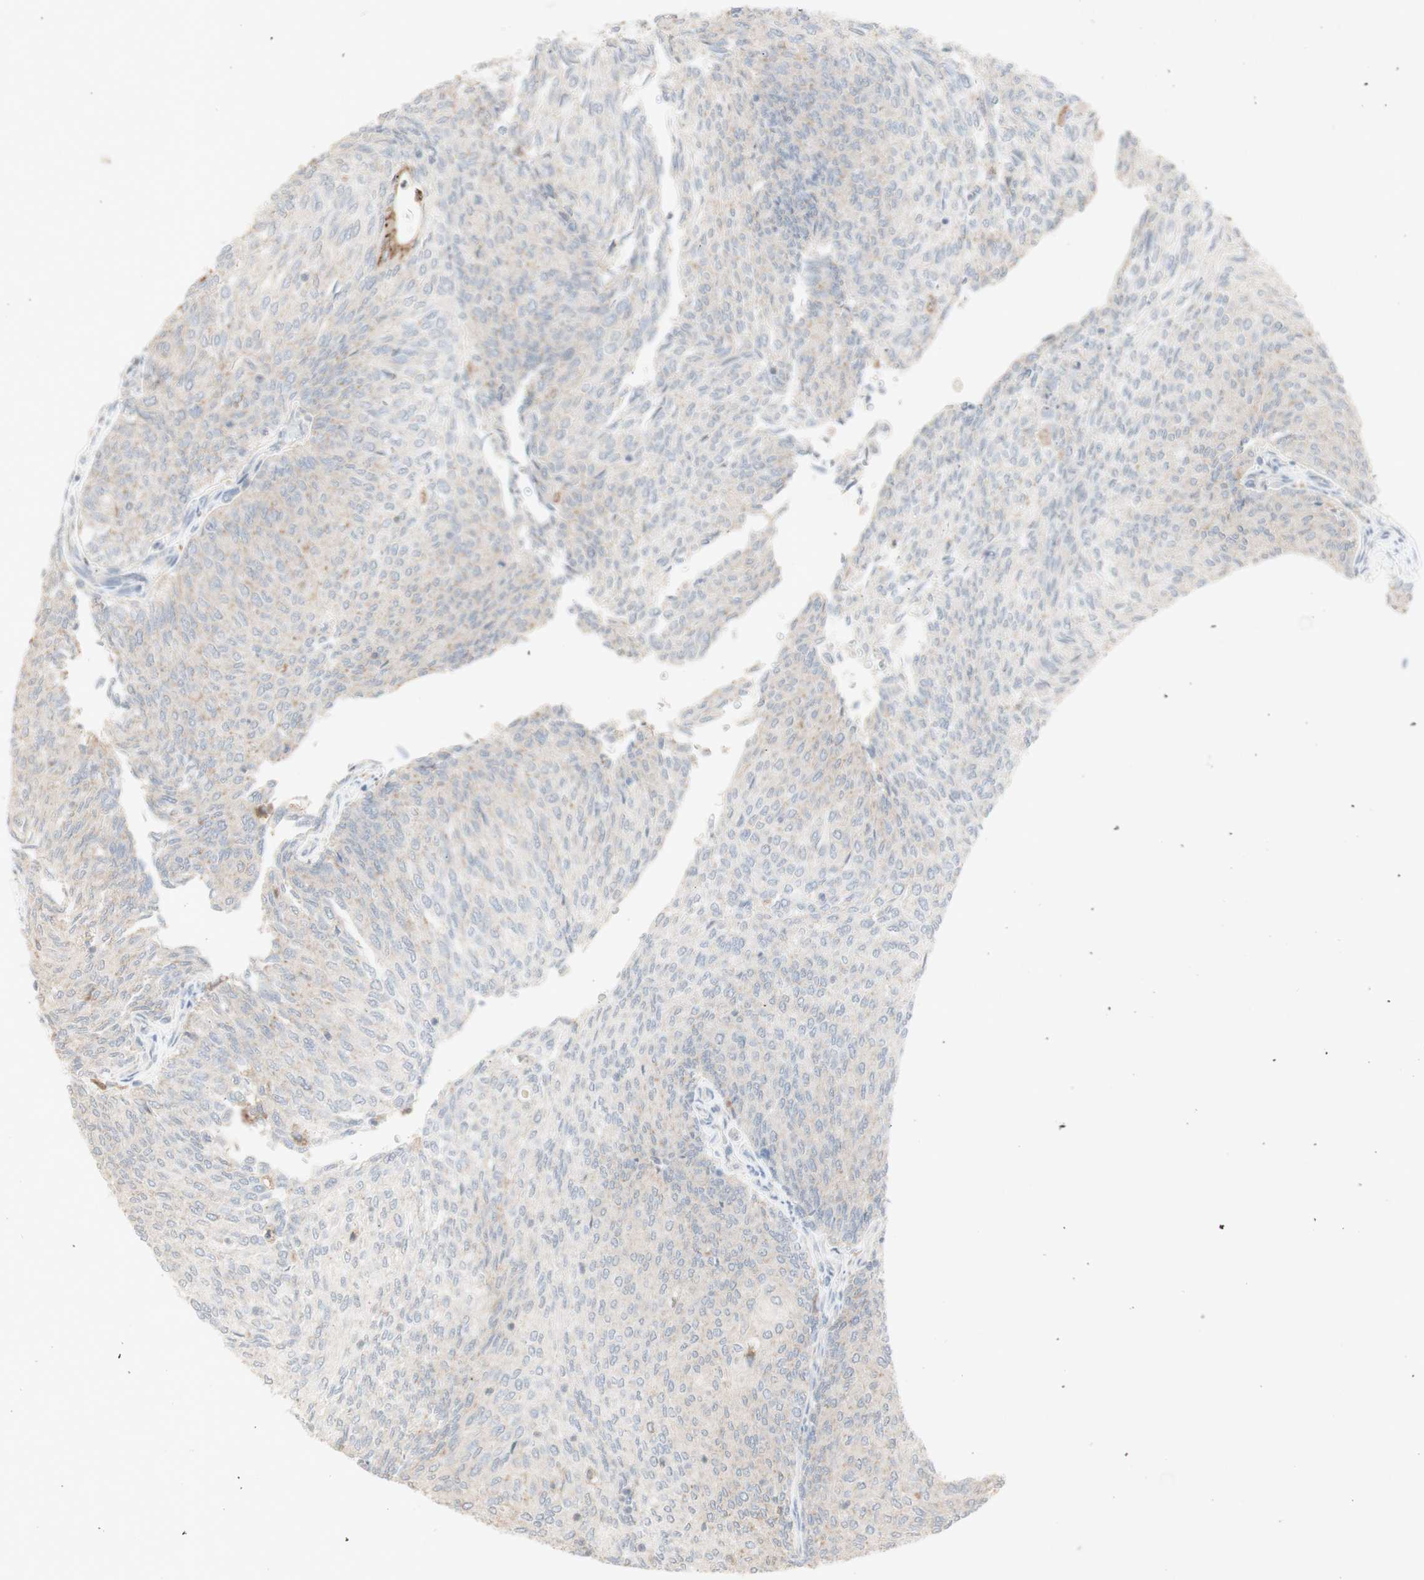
{"staining": {"intensity": "weak", "quantity": "<25%", "location": "cytoplasmic/membranous"}, "tissue": "urothelial cancer", "cell_type": "Tumor cells", "image_type": "cancer", "snomed": [{"axis": "morphology", "description": "Urothelial carcinoma, Low grade"}, {"axis": "topography", "description": "Urinary bladder"}], "caption": "A histopathology image of human urothelial carcinoma (low-grade) is negative for staining in tumor cells.", "gene": "ATP6V1B1", "patient": {"sex": "female", "age": 79}}